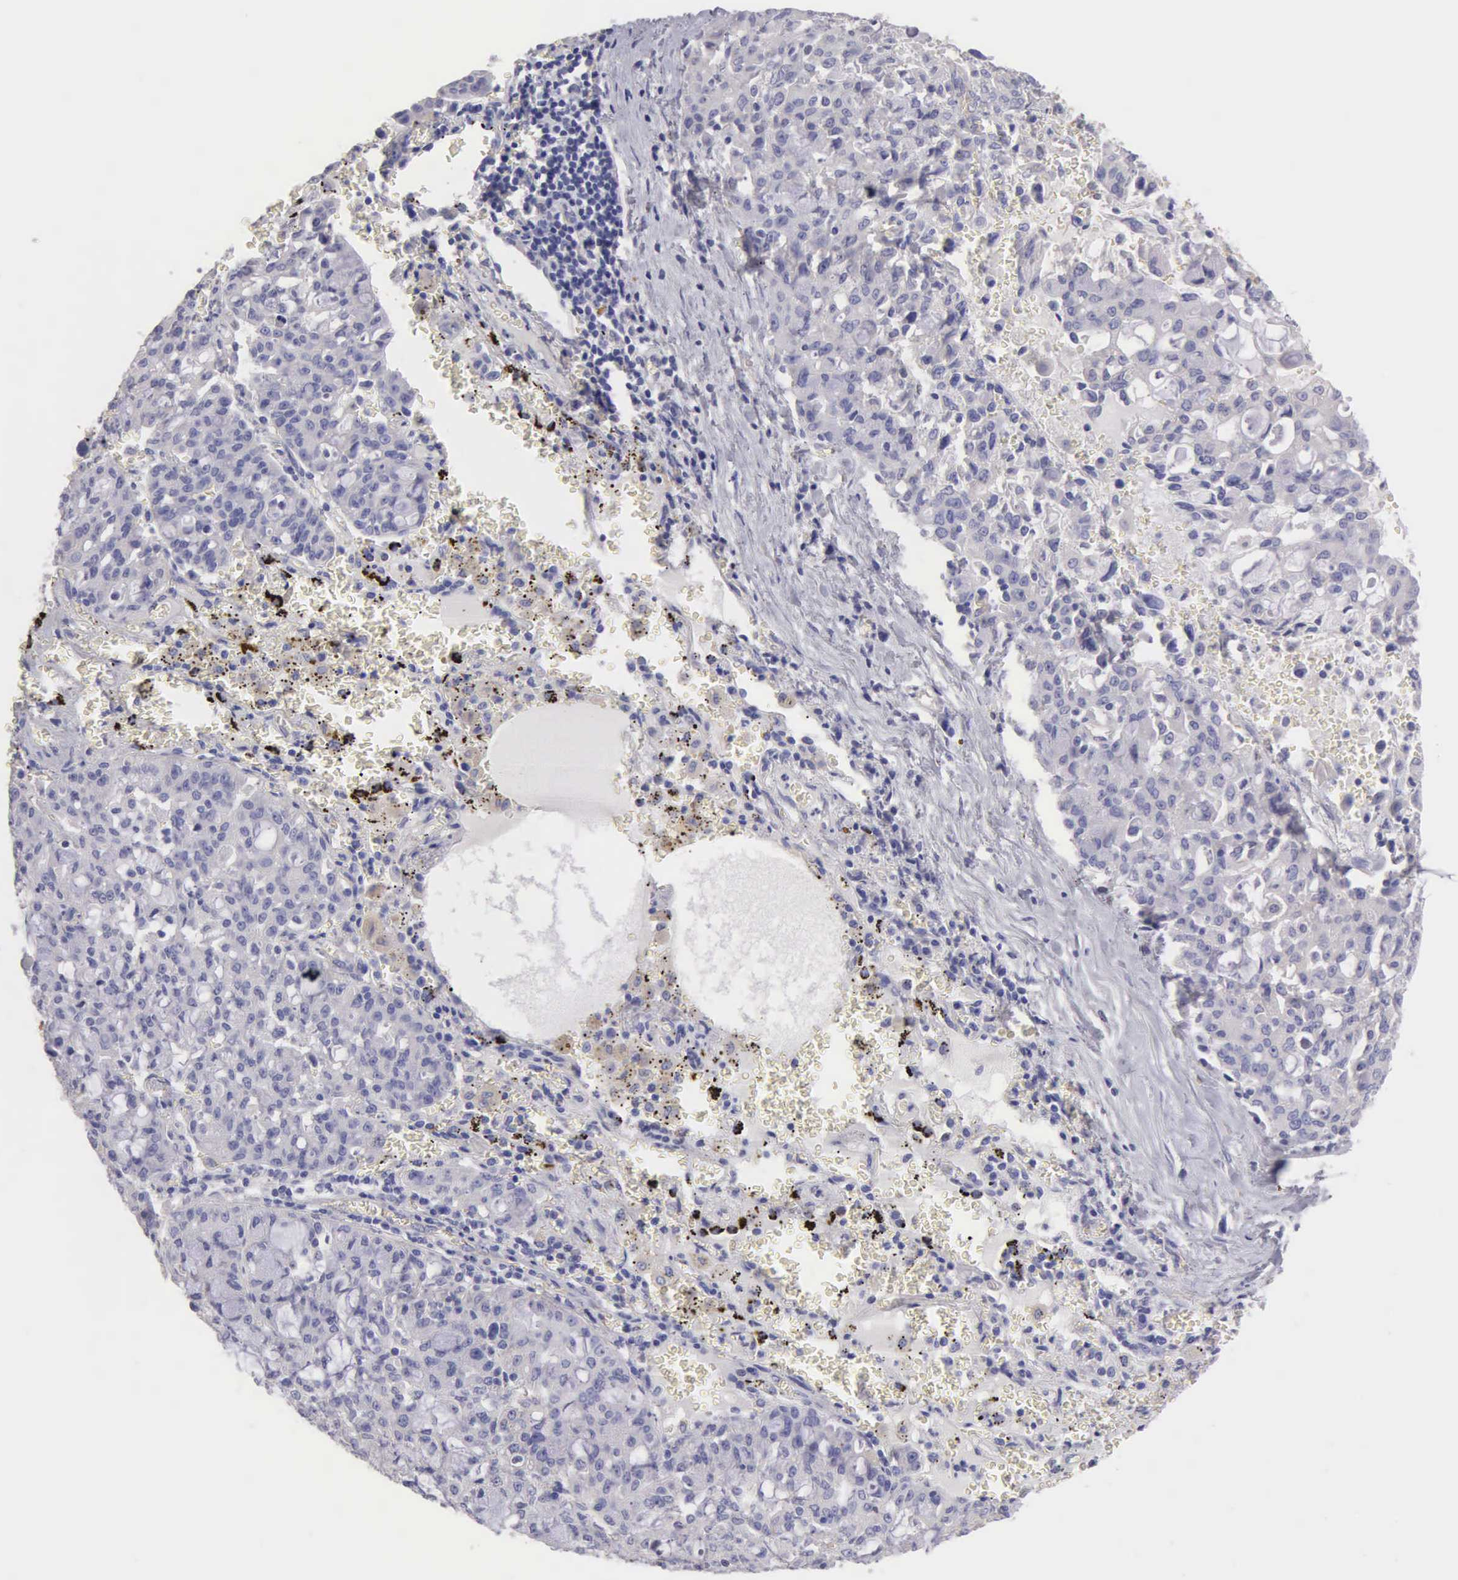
{"staining": {"intensity": "negative", "quantity": "none", "location": "none"}, "tissue": "lung cancer", "cell_type": "Tumor cells", "image_type": "cancer", "snomed": [{"axis": "morphology", "description": "Adenocarcinoma, NOS"}, {"axis": "topography", "description": "Lung"}], "caption": "A histopathology image of lung adenocarcinoma stained for a protein shows no brown staining in tumor cells.", "gene": "APP", "patient": {"sex": "female", "age": 44}}